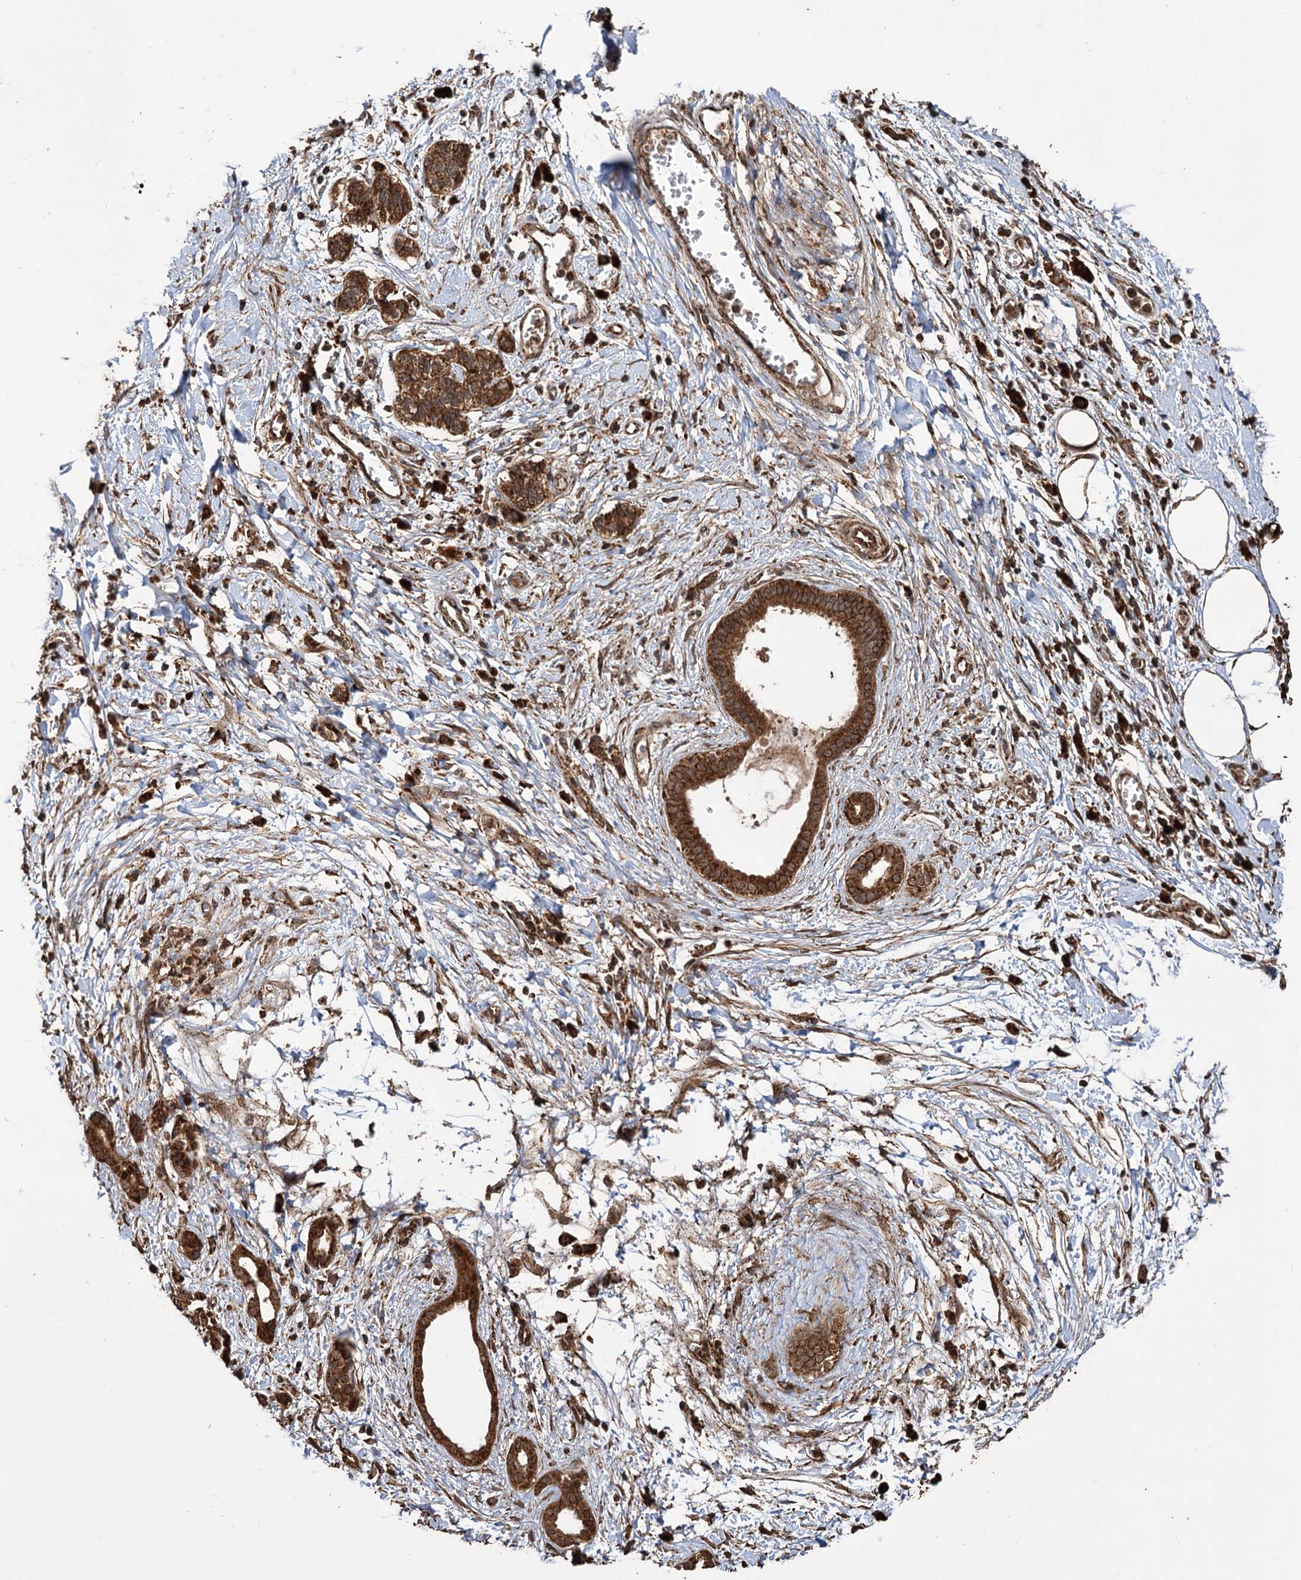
{"staining": {"intensity": "strong", "quantity": ">75%", "location": "cytoplasmic/membranous"}, "tissue": "adipose tissue", "cell_type": "Adipocytes", "image_type": "normal", "snomed": [{"axis": "morphology", "description": "Normal tissue, NOS"}, {"axis": "morphology", "description": "Adenocarcinoma, NOS"}, {"axis": "topography", "description": "Pancreas"}, {"axis": "topography", "description": "Peripheral nerve tissue"}], "caption": "A micrograph of adipose tissue stained for a protein reveals strong cytoplasmic/membranous brown staining in adipocytes. Nuclei are stained in blue.", "gene": "IPO4", "patient": {"sex": "male", "age": 59}}